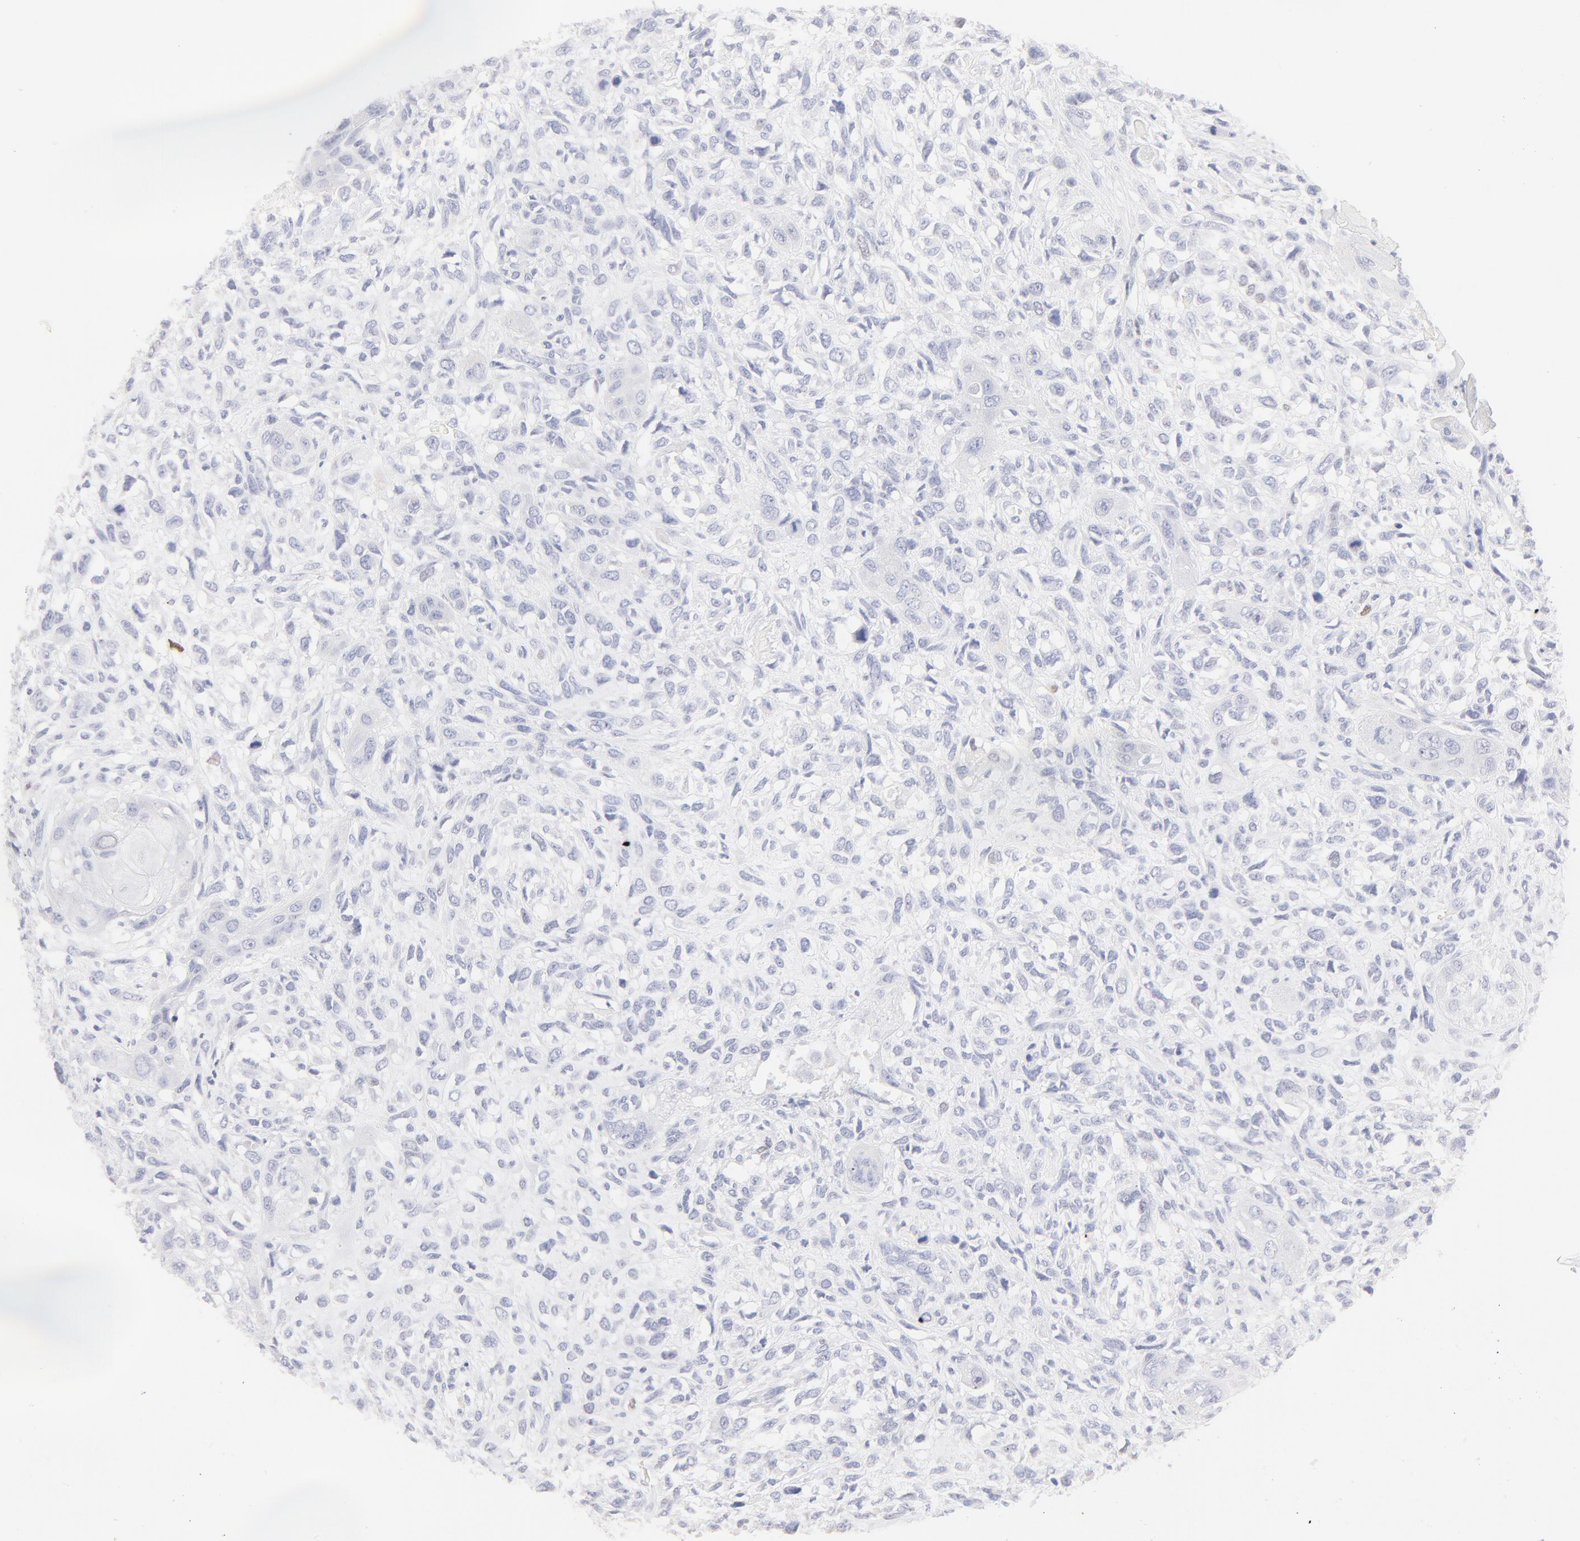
{"staining": {"intensity": "negative", "quantity": "none", "location": "none"}, "tissue": "head and neck cancer", "cell_type": "Tumor cells", "image_type": "cancer", "snomed": [{"axis": "morphology", "description": "Neoplasm, malignant, NOS"}, {"axis": "topography", "description": "Salivary gland"}, {"axis": "topography", "description": "Head-Neck"}], "caption": "Tumor cells are negative for brown protein staining in malignant neoplasm (head and neck).", "gene": "ELF3", "patient": {"sex": "male", "age": 43}}